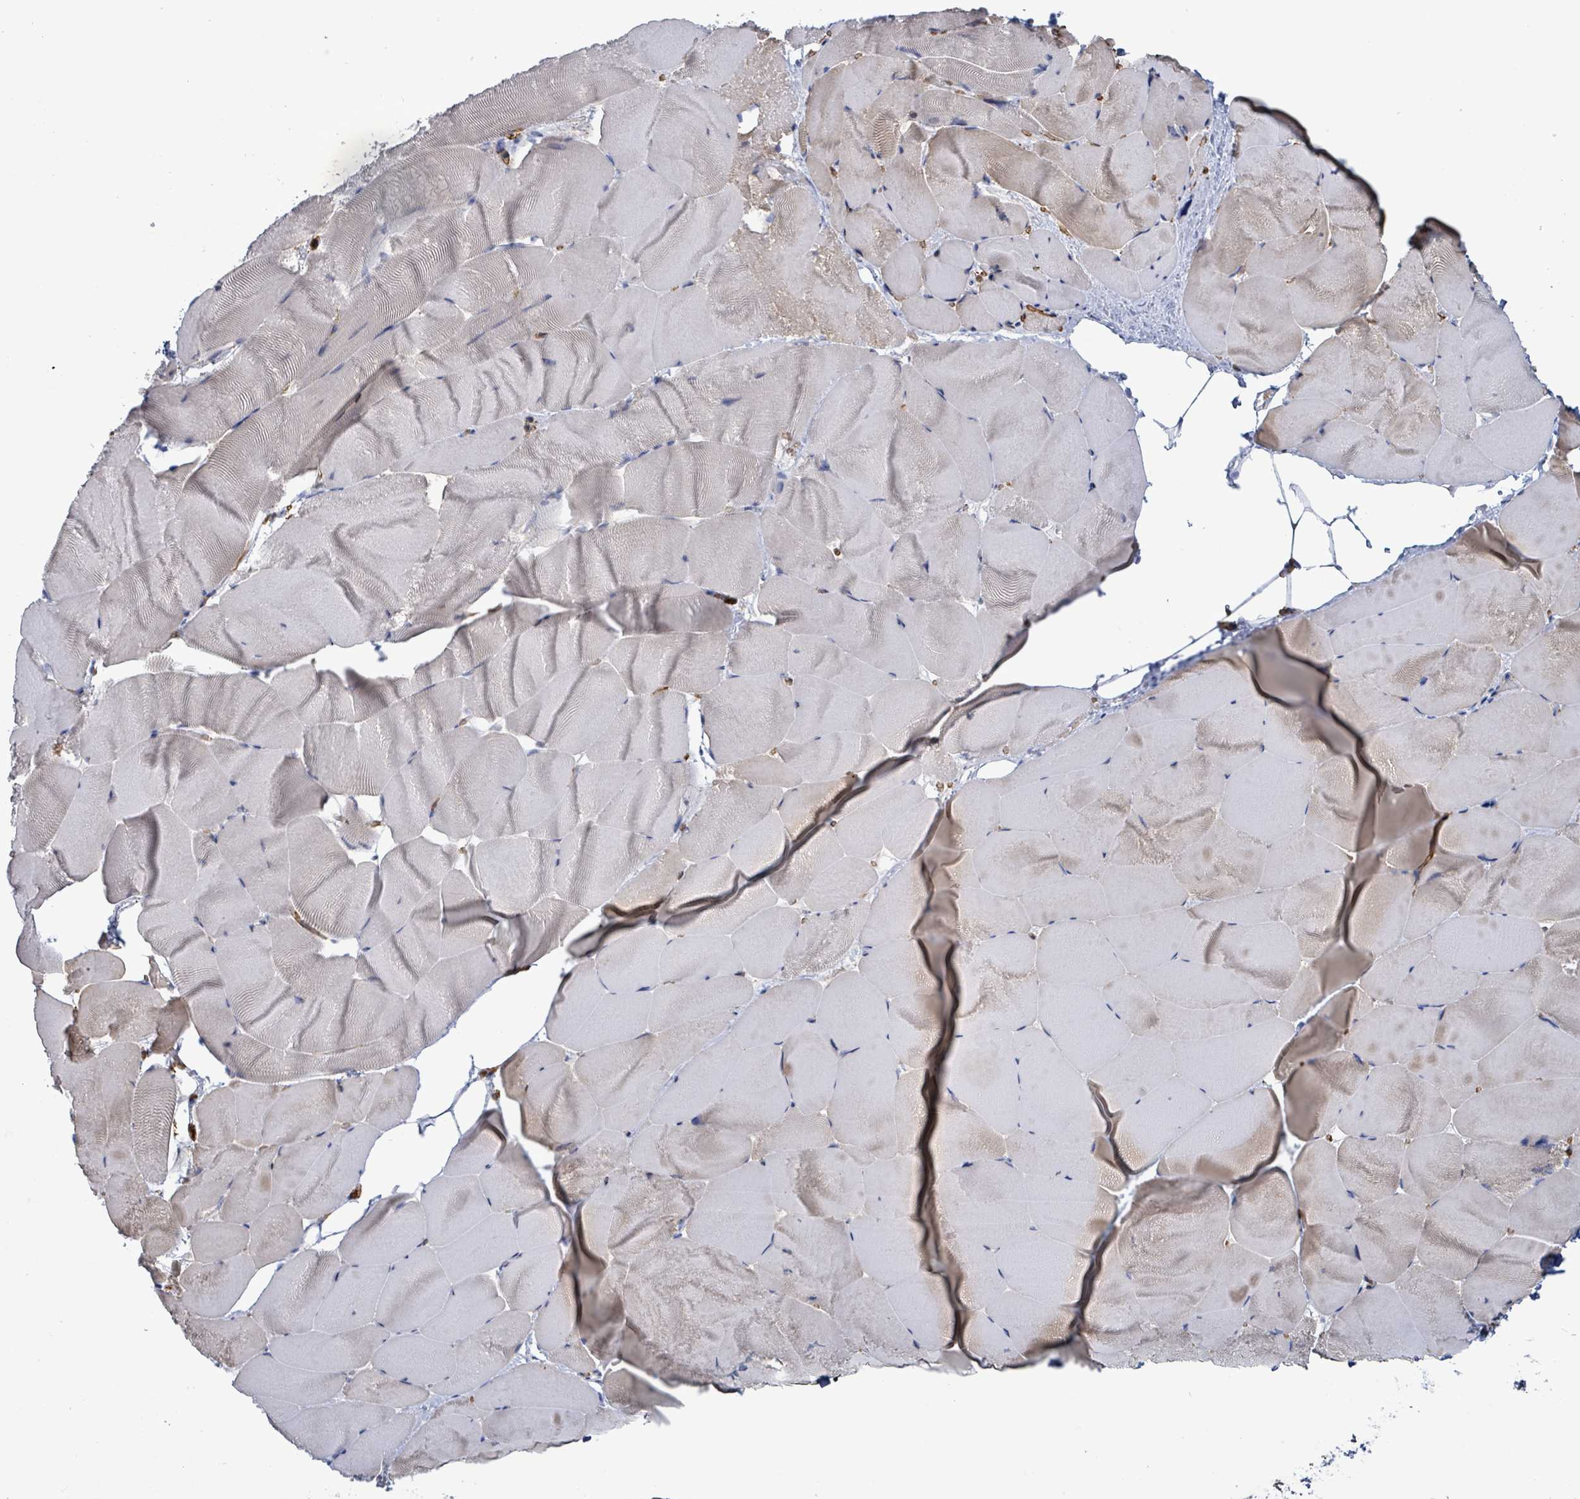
{"staining": {"intensity": "negative", "quantity": "none", "location": "none"}, "tissue": "skeletal muscle", "cell_type": "Myocytes", "image_type": "normal", "snomed": [{"axis": "morphology", "description": "Normal tissue, NOS"}, {"axis": "topography", "description": "Skeletal muscle"}], "caption": "Histopathology image shows no protein positivity in myocytes of benign skeletal muscle. (DAB immunohistochemistry (IHC) visualized using brightfield microscopy, high magnification).", "gene": "PRKRIP1", "patient": {"sex": "female", "age": 64}}